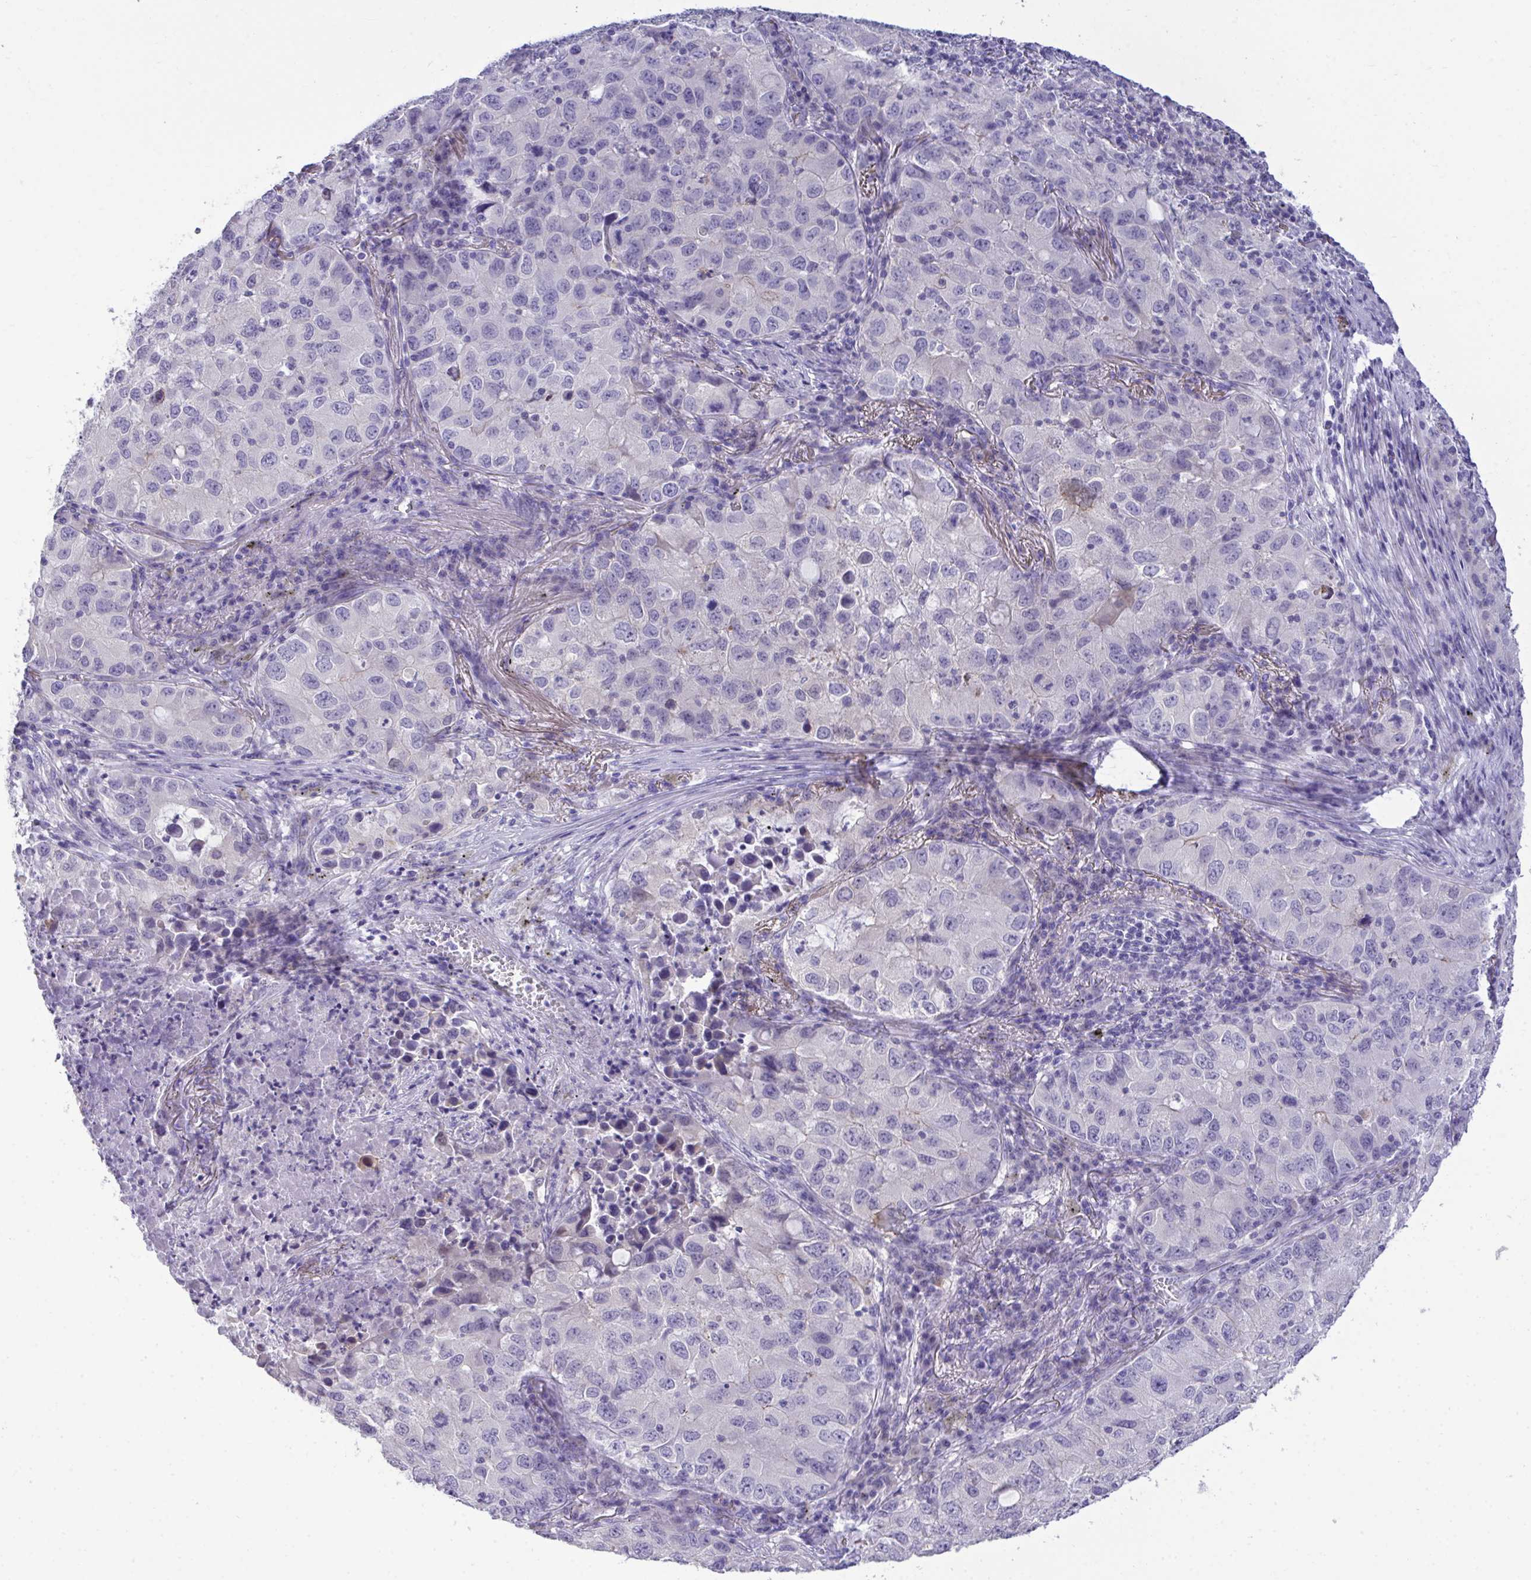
{"staining": {"intensity": "negative", "quantity": "none", "location": "none"}, "tissue": "lung cancer", "cell_type": "Tumor cells", "image_type": "cancer", "snomed": [{"axis": "morphology", "description": "Normal morphology"}, {"axis": "morphology", "description": "Adenocarcinoma, NOS"}, {"axis": "topography", "description": "Lymph node"}, {"axis": "topography", "description": "Lung"}], "caption": "DAB (3,3'-diaminobenzidine) immunohistochemical staining of adenocarcinoma (lung) displays no significant staining in tumor cells.", "gene": "TMCO5A", "patient": {"sex": "female", "age": 51}}